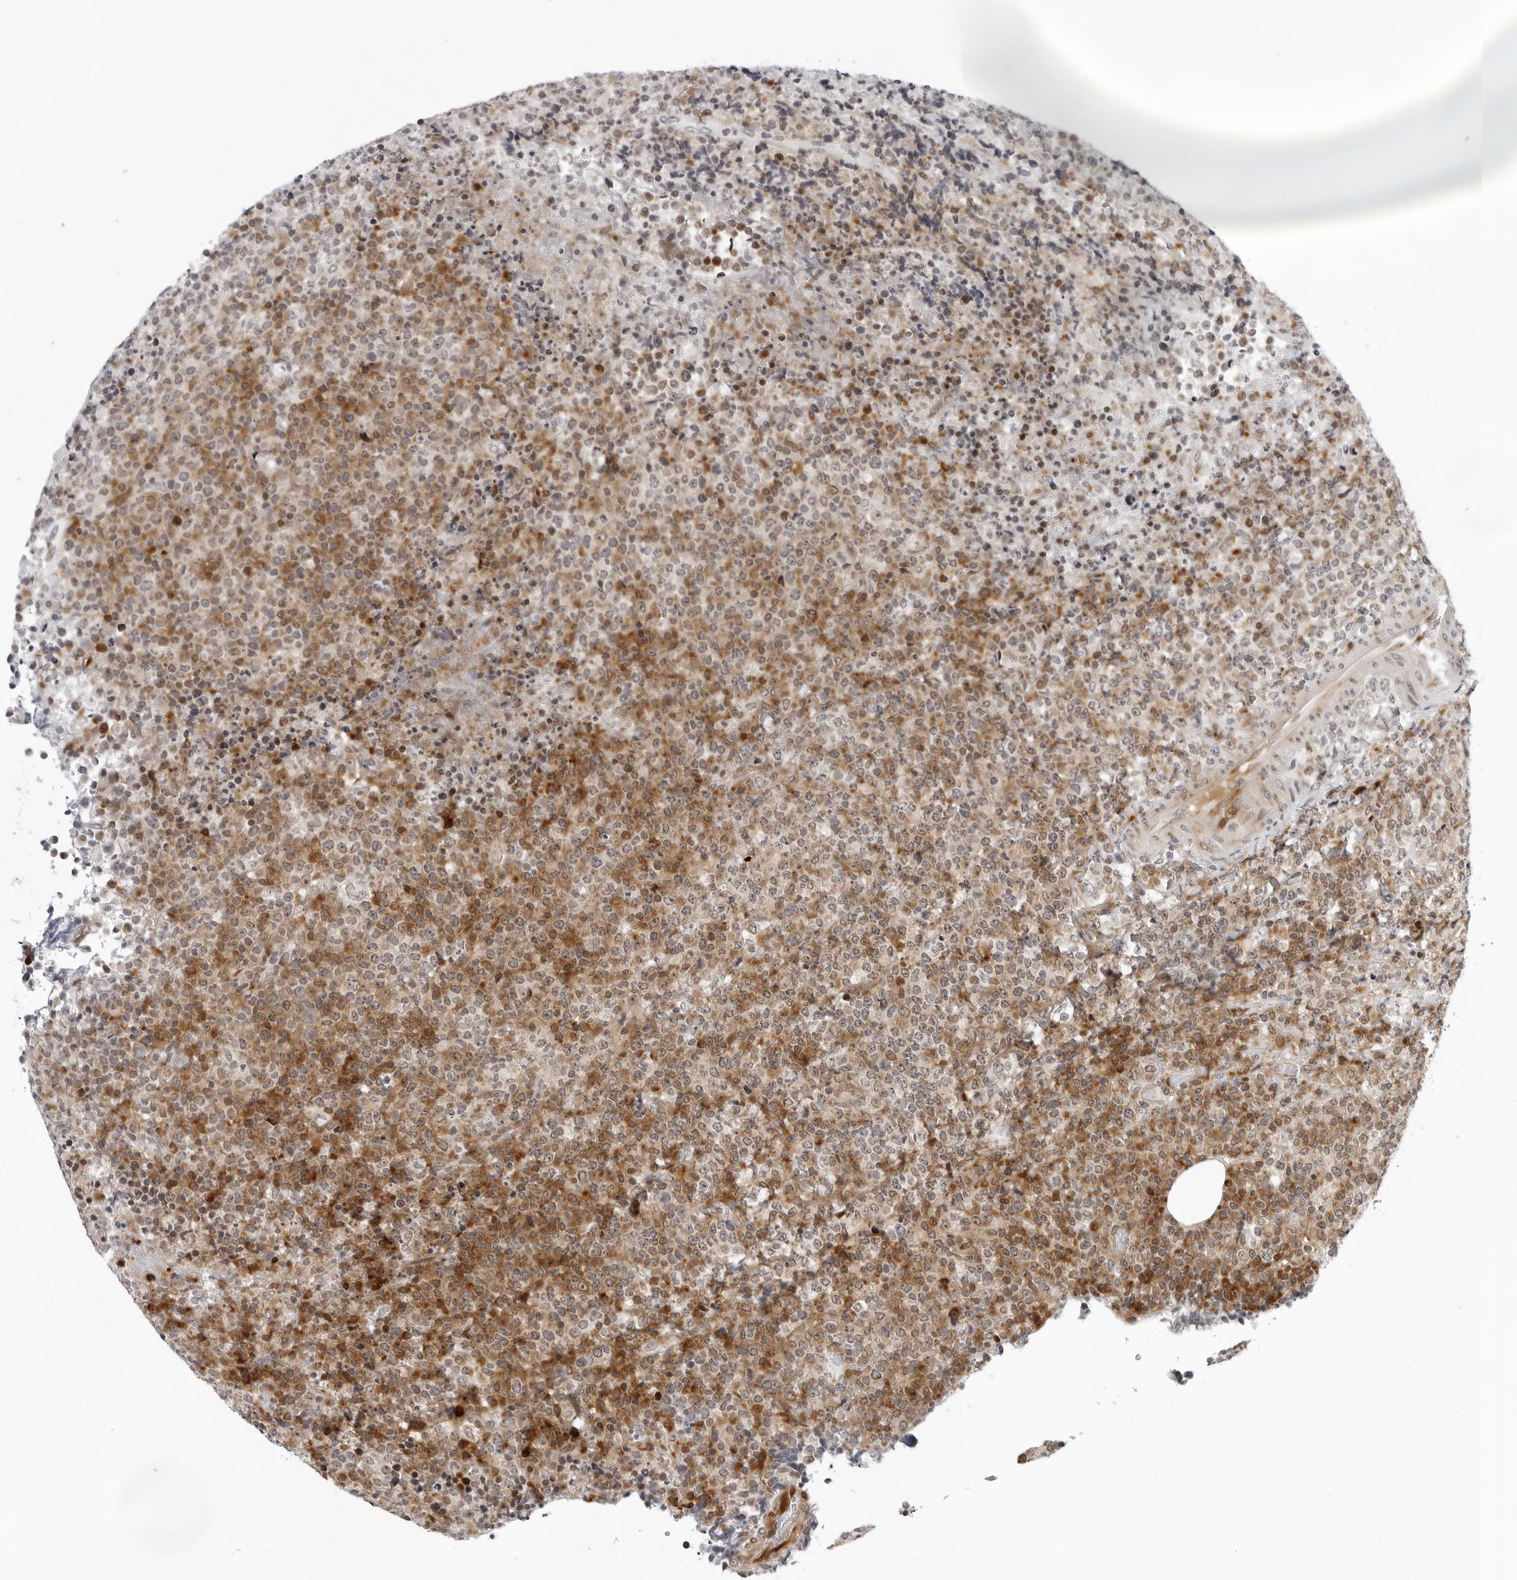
{"staining": {"intensity": "moderate", "quantity": "25%-75%", "location": "cytoplasmic/membranous"}, "tissue": "lymphoma", "cell_type": "Tumor cells", "image_type": "cancer", "snomed": [{"axis": "morphology", "description": "Malignant lymphoma, non-Hodgkin's type, High grade"}, {"axis": "topography", "description": "Lymph node"}], "caption": "Immunohistochemistry staining of malignant lymphoma, non-Hodgkin's type (high-grade), which displays medium levels of moderate cytoplasmic/membranous positivity in about 25%-75% of tumor cells indicating moderate cytoplasmic/membranous protein staining. The staining was performed using DAB (brown) for protein detection and nuclei were counterstained in hematoxylin (blue).", "gene": "PIP4K2C", "patient": {"sex": "male", "age": 13}}